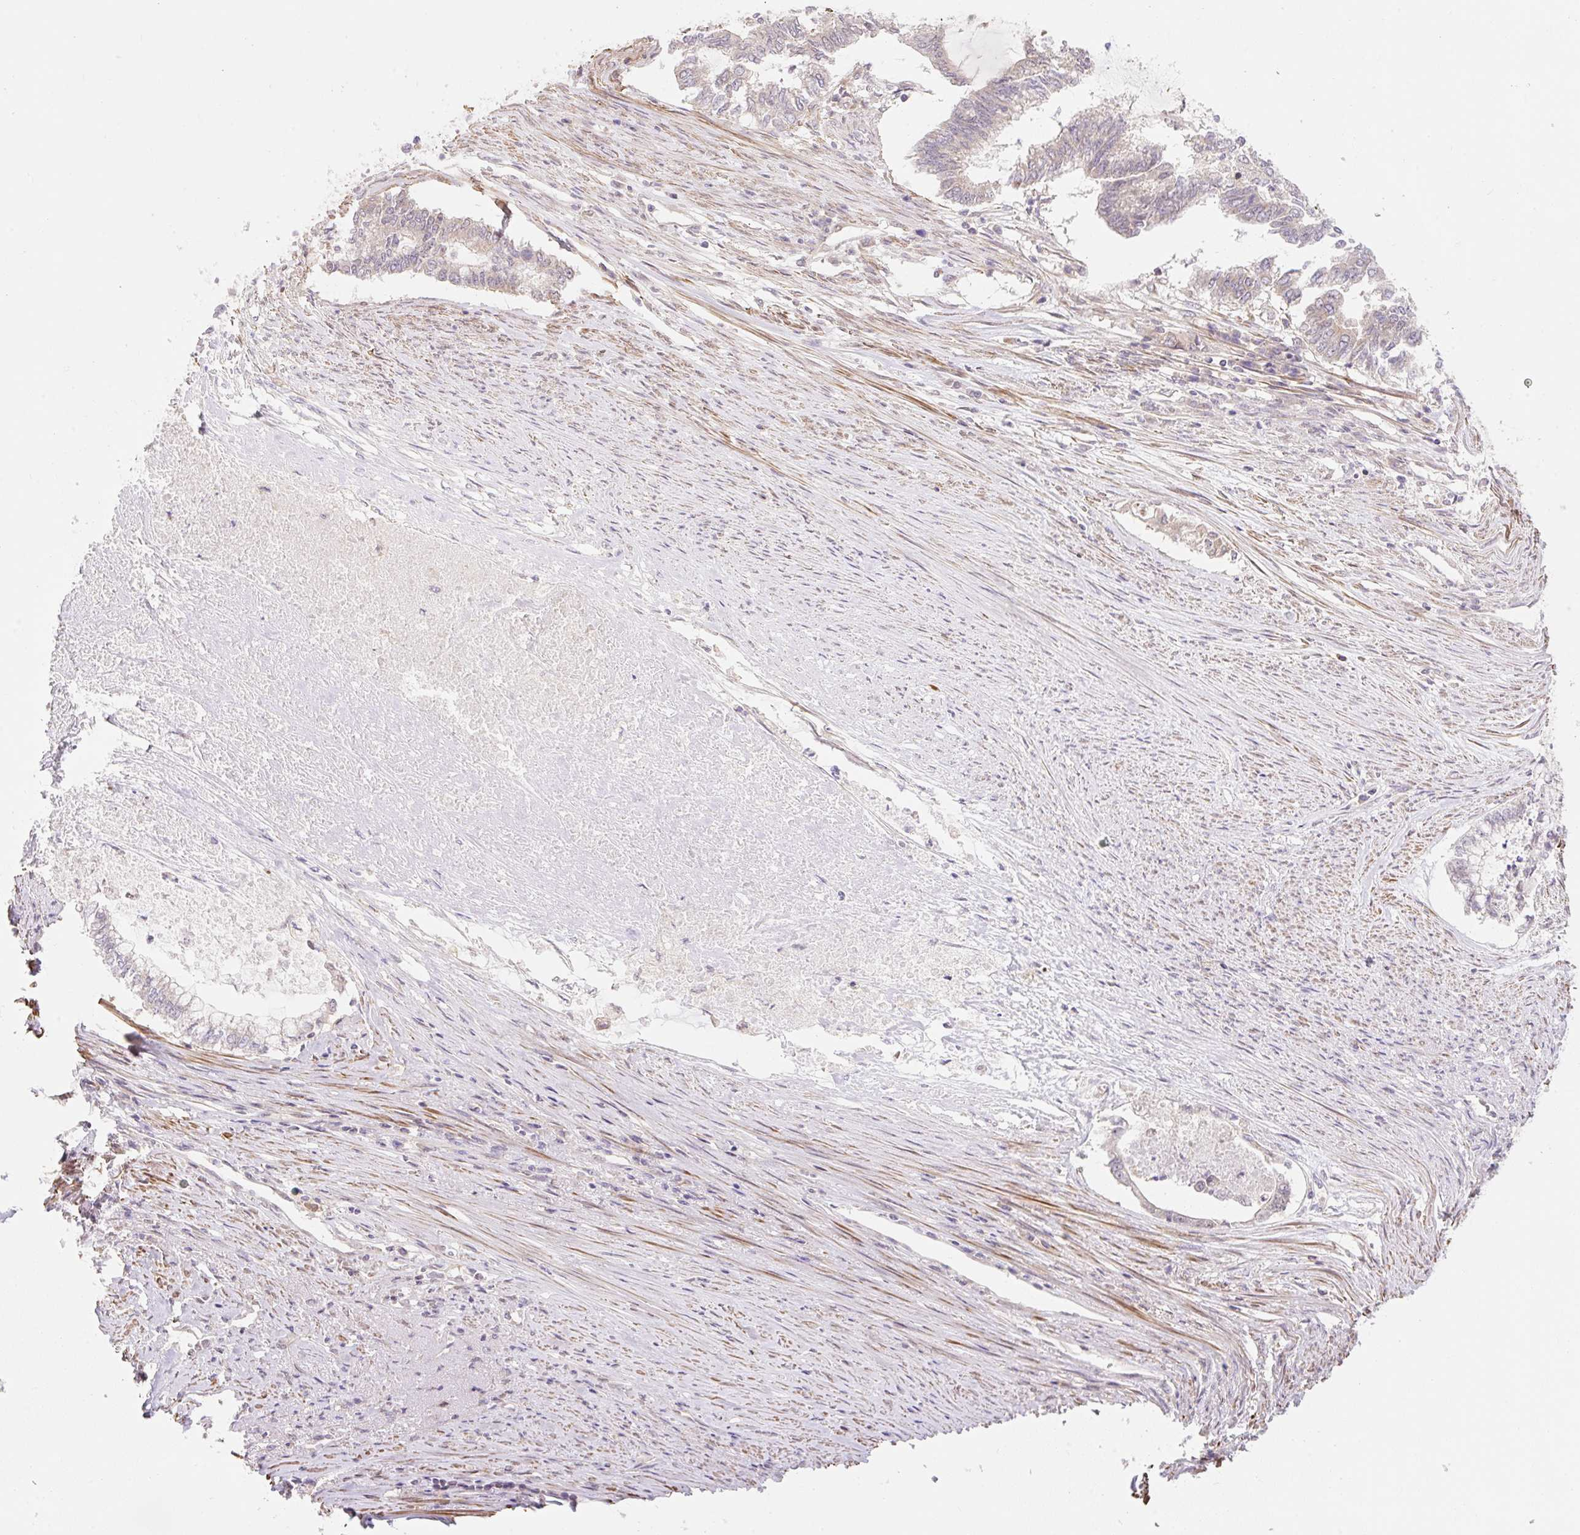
{"staining": {"intensity": "weak", "quantity": "<25%", "location": "cytoplasmic/membranous"}, "tissue": "endometrial cancer", "cell_type": "Tumor cells", "image_type": "cancer", "snomed": [{"axis": "morphology", "description": "Adenocarcinoma, NOS"}, {"axis": "topography", "description": "Endometrium"}], "caption": "Immunohistochemical staining of endometrial adenocarcinoma exhibits no significant expression in tumor cells.", "gene": "EMC10", "patient": {"sex": "female", "age": 79}}